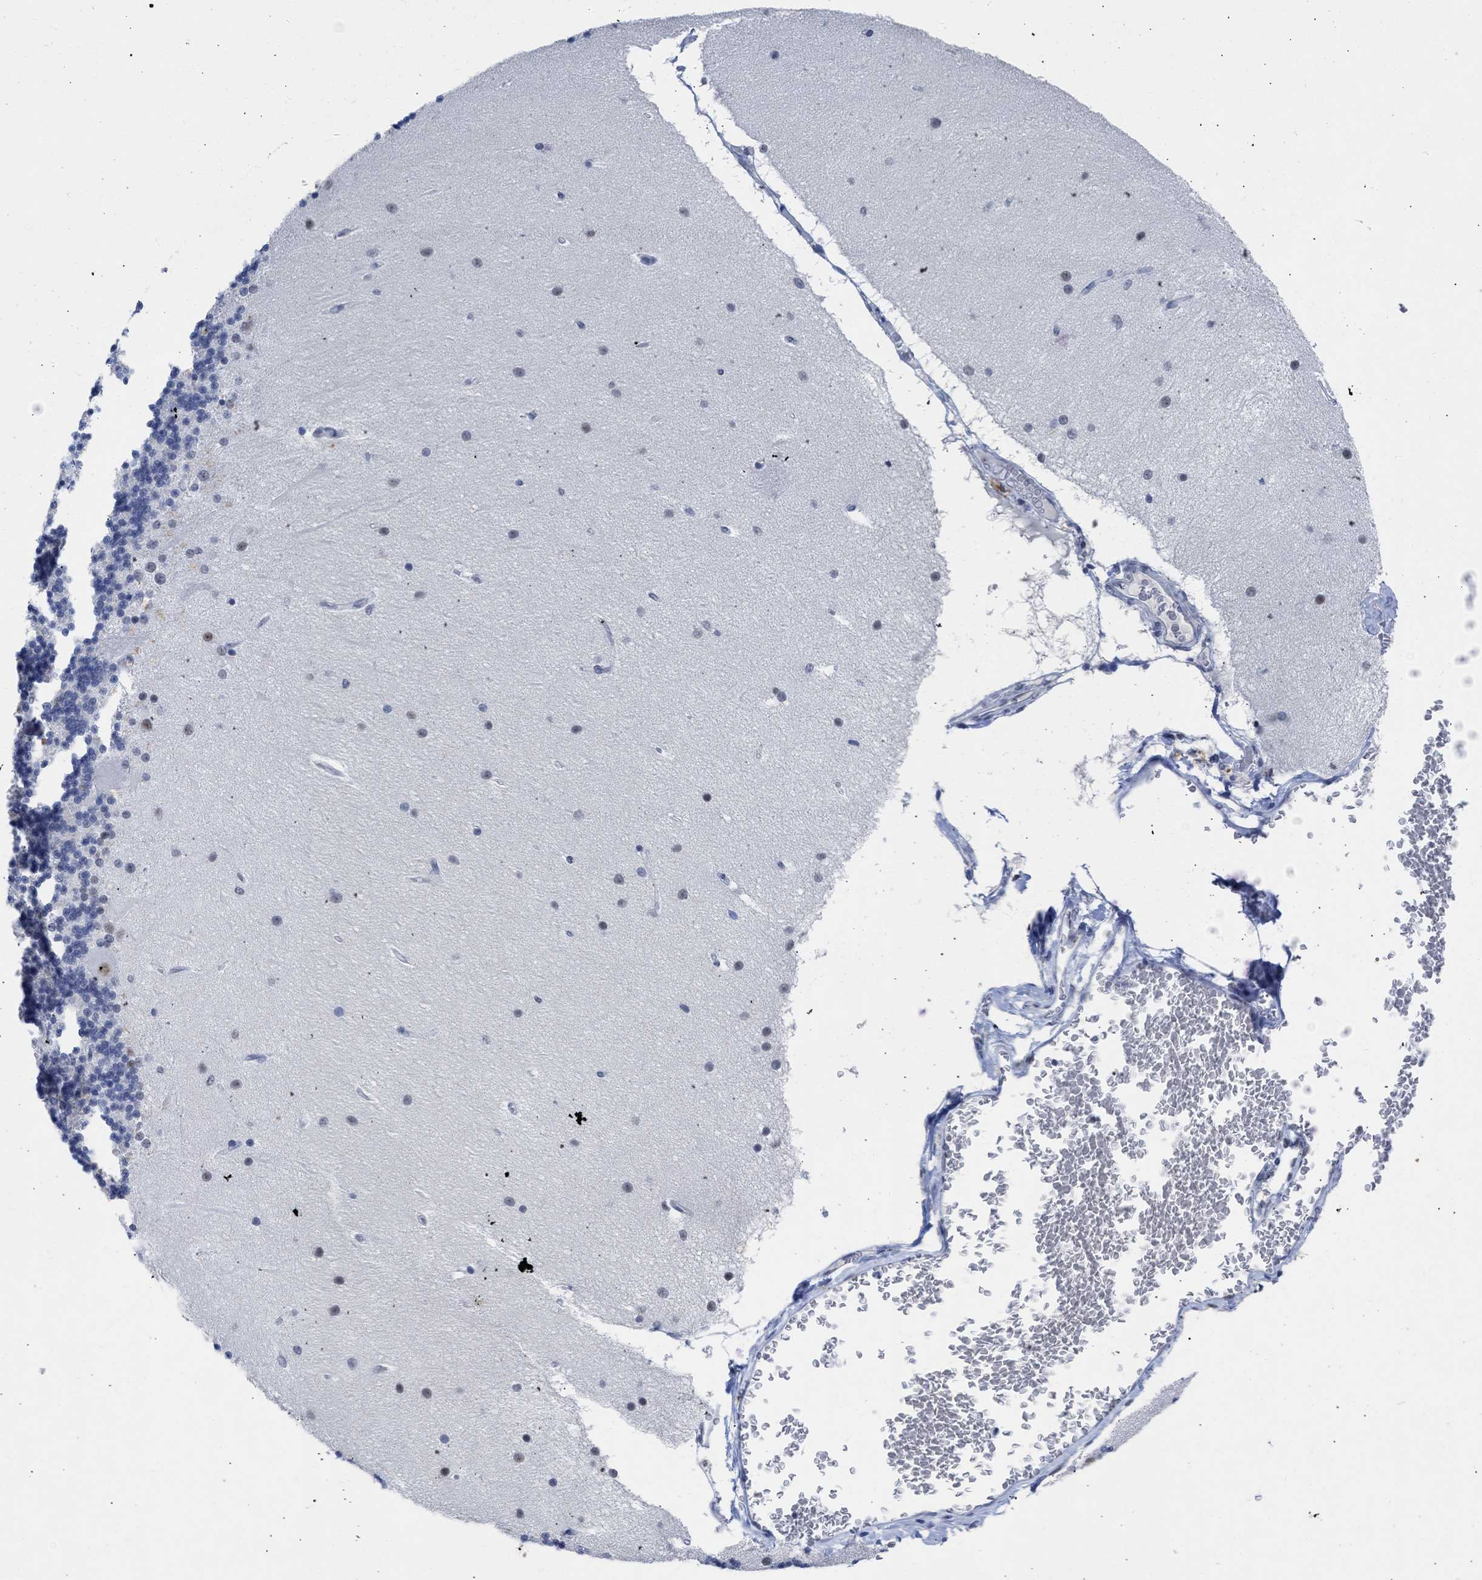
{"staining": {"intensity": "weak", "quantity": "<25%", "location": "nuclear"}, "tissue": "cerebellum", "cell_type": "Cells in granular layer", "image_type": "normal", "snomed": [{"axis": "morphology", "description": "Normal tissue, NOS"}, {"axis": "topography", "description": "Cerebellum"}], "caption": "Human cerebellum stained for a protein using immunohistochemistry exhibits no expression in cells in granular layer.", "gene": "DDX41", "patient": {"sex": "female", "age": 54}}